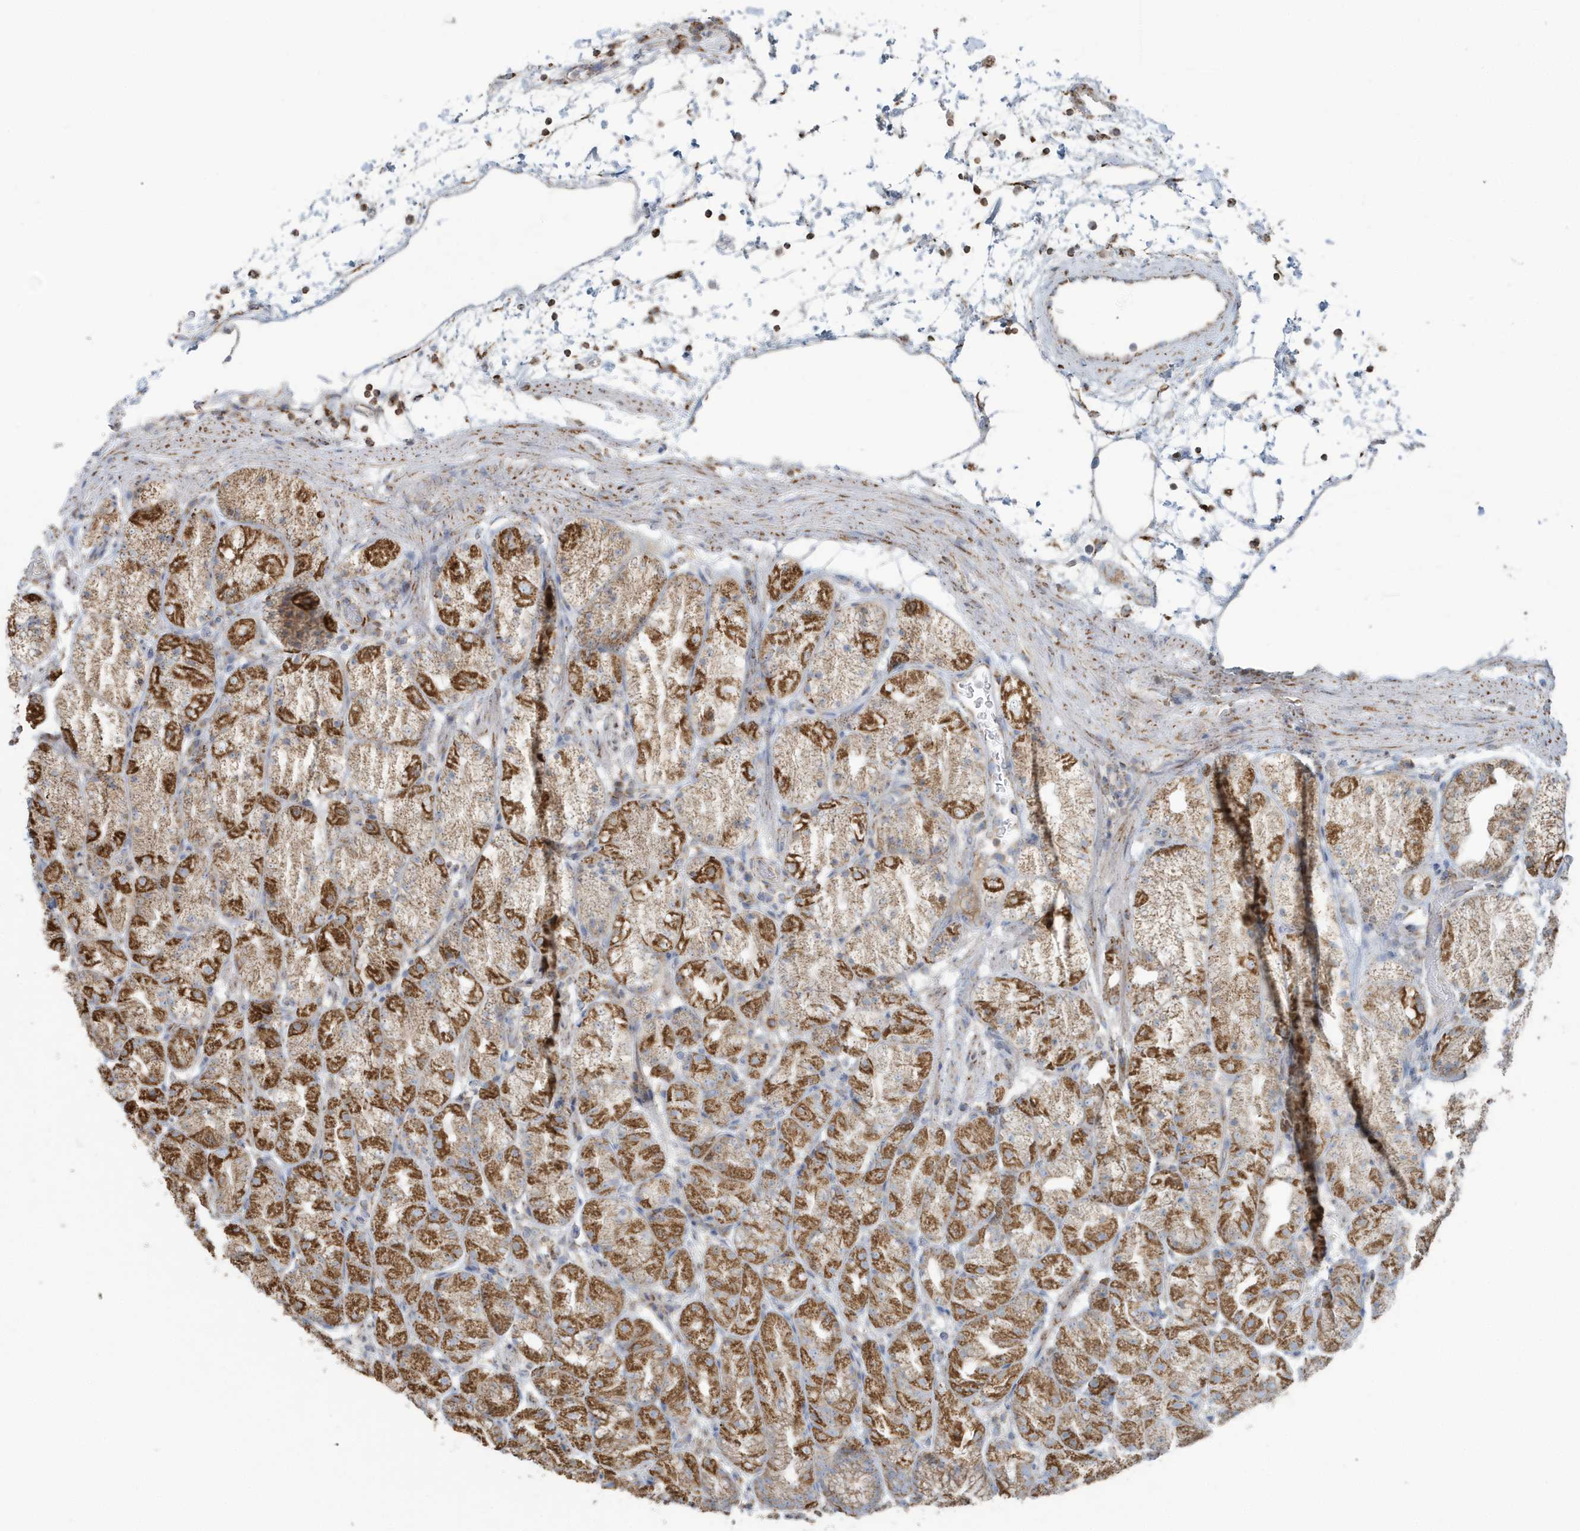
{"staining": {"intensity": "strong", "quantity": "25%-75%", "location": "cytoplasmic/membranous"}, "tissue": "stomach", "cell_type": "Glandular cells", "image_type": "normal", "snomed": [{"axis": "morphology", "description": "Normal tissue, NOS"}, {"axis": "topography", "description": "Stomach, upper"}], "caption": "DAB (3,3'-diaminobenzidine) immunohistochemical staining of unremarkable stomach reveals strong cytoplasmic/membranous protein expression in approximately 25%-75% of glandular cells. The staining was performed using DAB (3,3'-diaminobenzidine), with brown indicating positive protein expression. Nuclei are stained blue with hematoxylin.", "gene": "RAB11FIP3", "patient": {"sex": "male", "age": 48}}